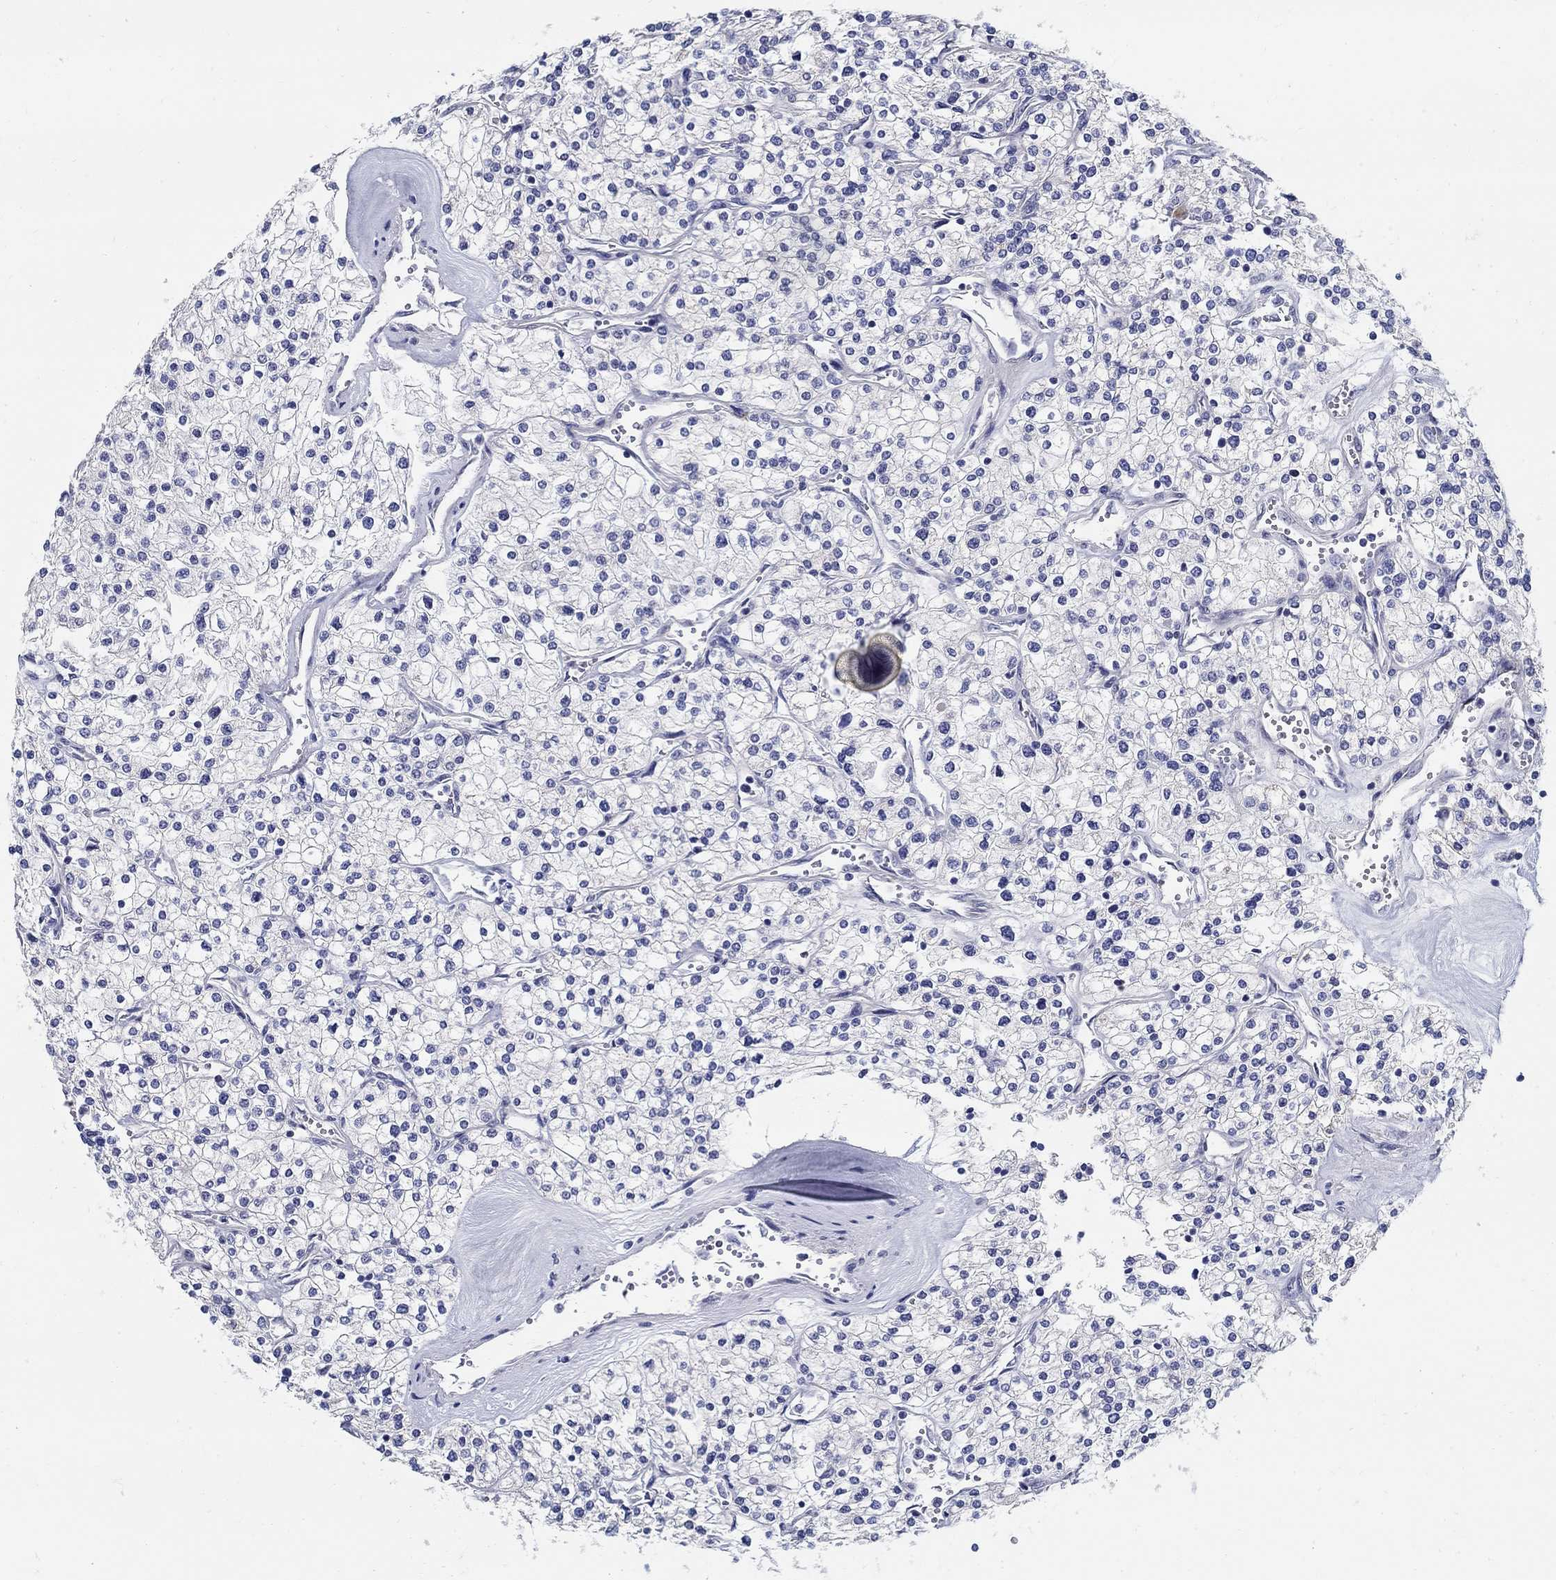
{"staining": {"intensity": "negative", "quantity": "none", "location": "none"}, "tissue": "renal cancer", "cell_type": "Tumor cells", "image_type": "cancer", "snomed": [{"axis": "morphology", "description": "Adenocarcinoma, NOS"}, {"axis": "topography", "description": "Kidney"}], "caption": "Renal cancer stained for a protein using immunohistochemistry demonstrates no expression tumor cells.", "gene": "C16orf46", "patient": {"sex": "male", "age": 80}}